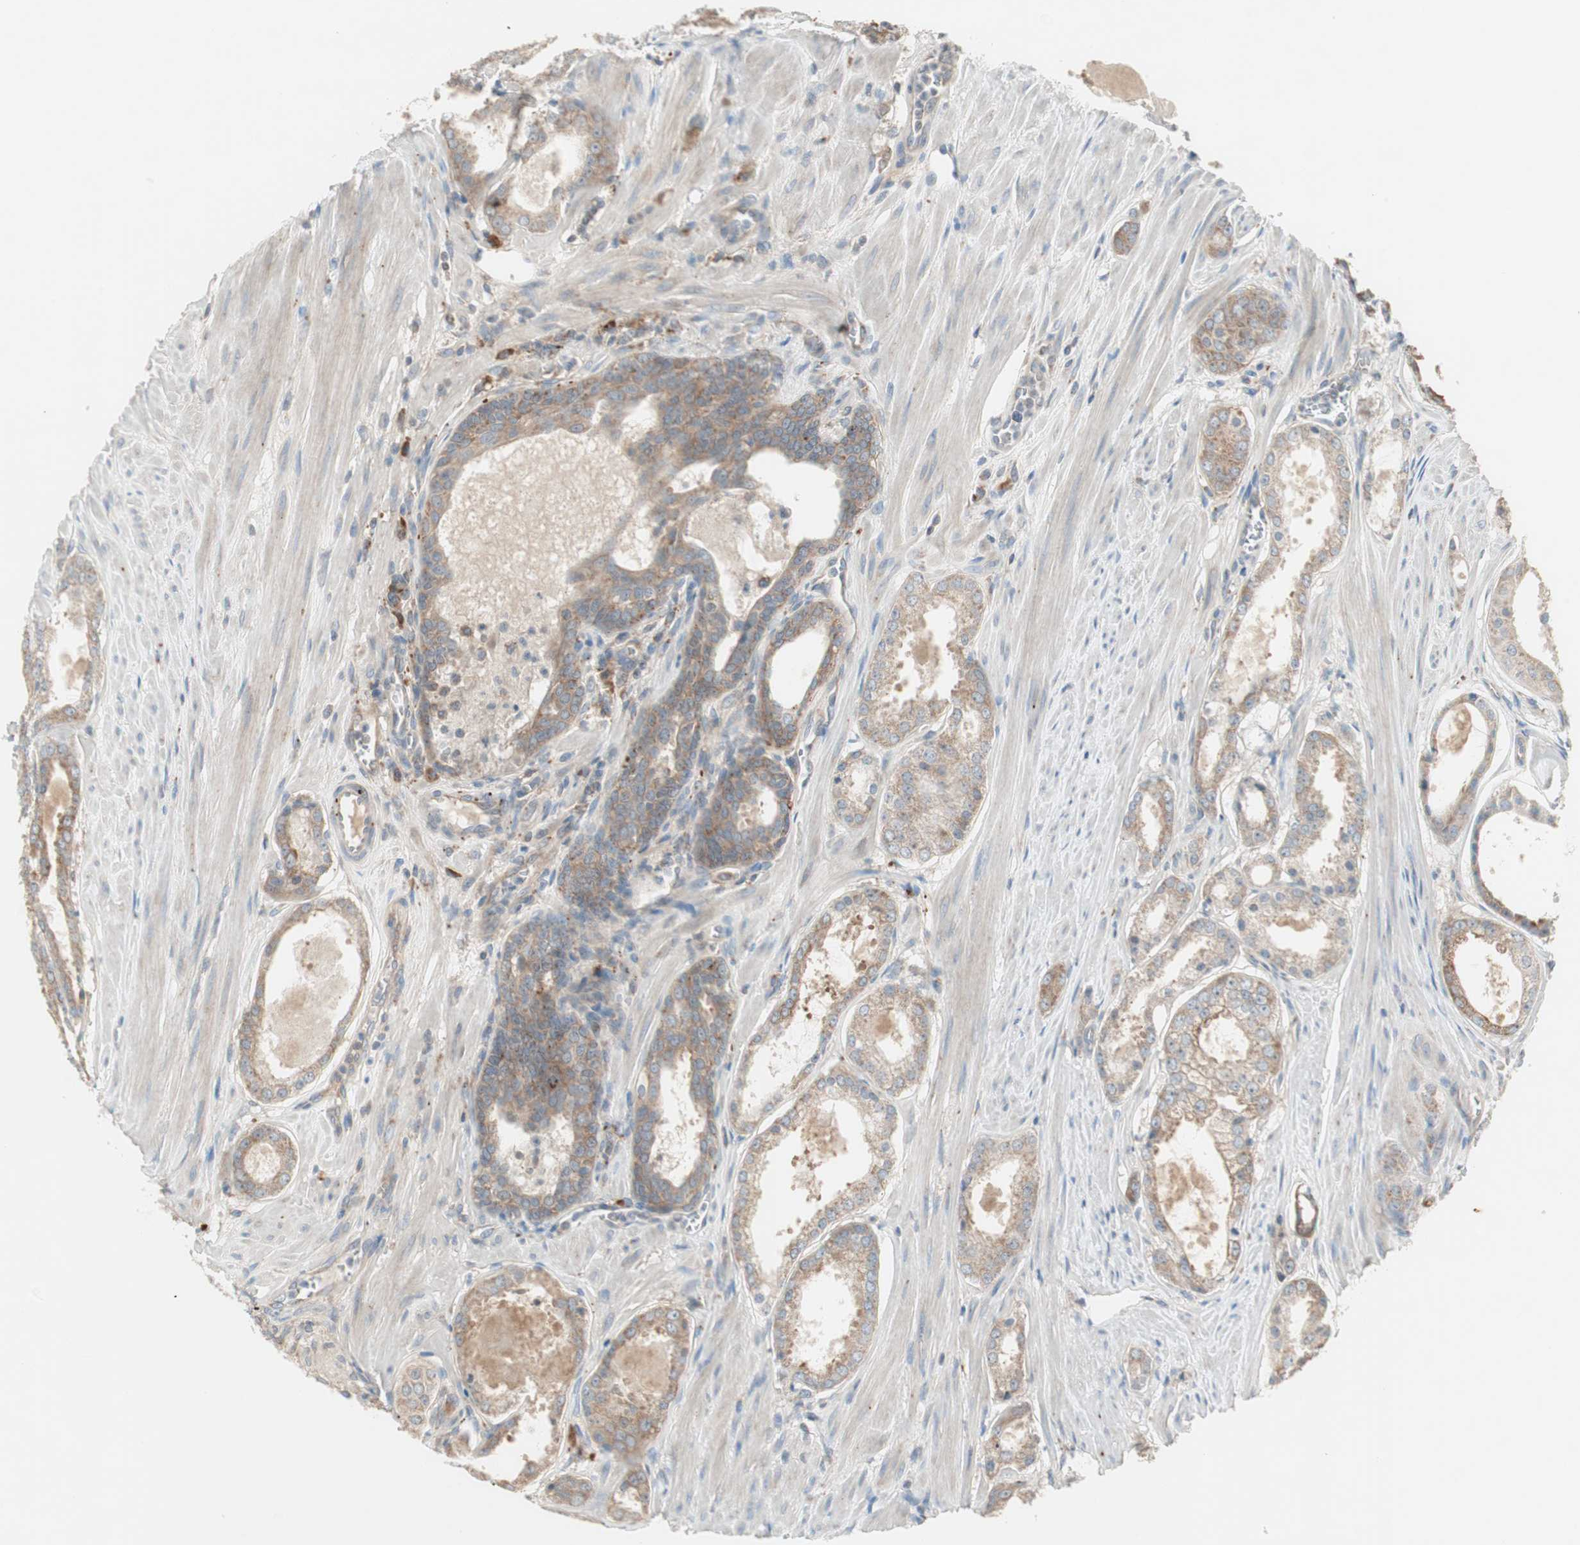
{"staining": {"intensity": "moderate", "quantity": ">75%", "location": "cytoplasmic/membranous"}, "tissue": "prostate cancer", "cell_type": "Tumor cells", "image_type": "cancer", "snomed": [{"axis": "morphology", "description": "Adenocarcinoma, Low grade"}, {"axis": "topography", "description": "Prostate"}], "caption": "Protein analysis of prostate cancer tissue displays moderate cytoplasmic/membranous expression in about >75% of tumor cells.", "gene": "RPL23", "patient": {"sex": "male", "age": 57}}